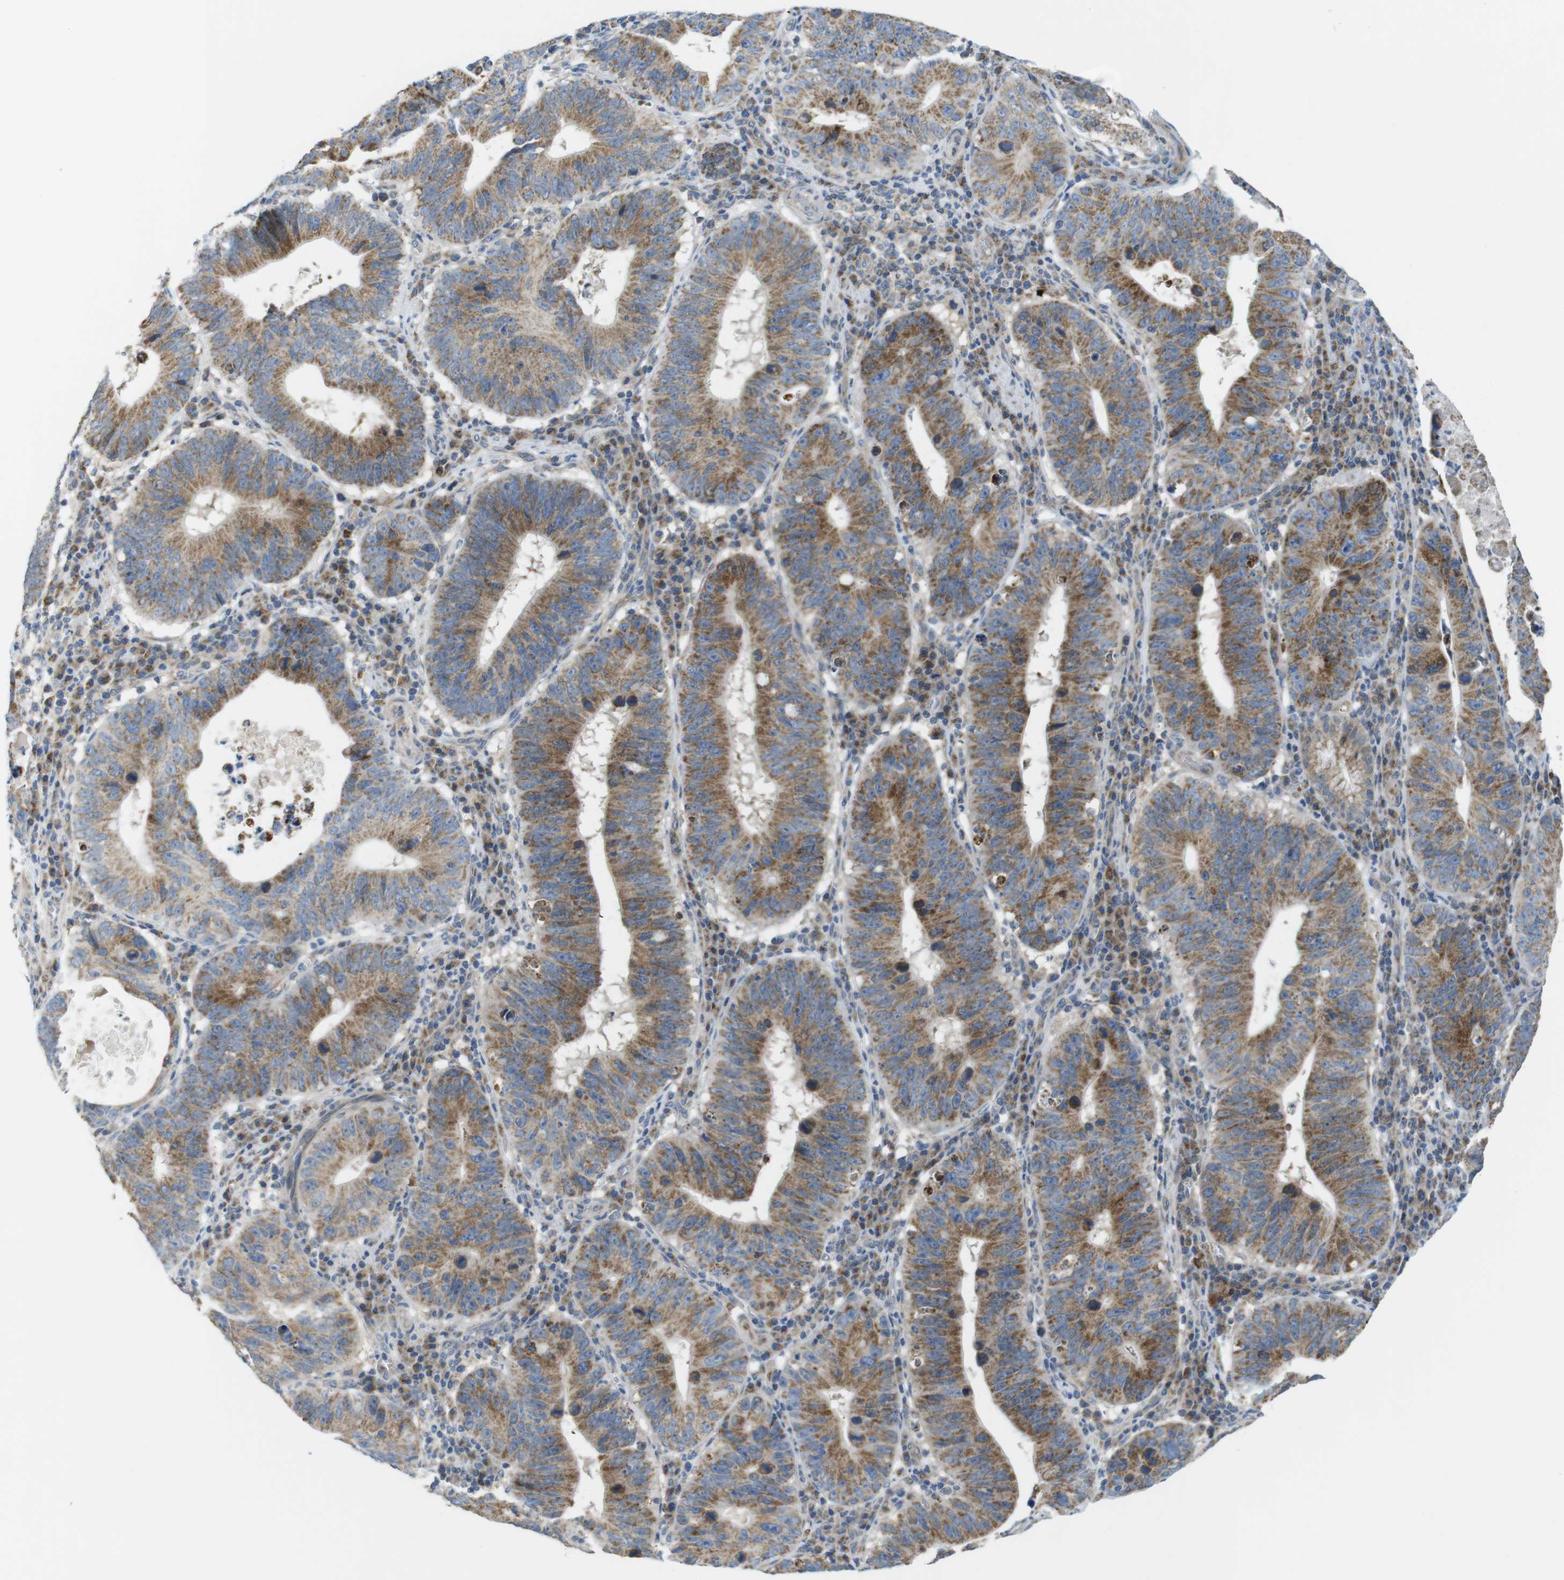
{"staining": {"intensity": "moderate", "quantity": ">75%", "location": "cytoplasmic/membranous"}, "tissue": "stomach cancer", "cell_type": "Tumor cells", "image_type": "cancer", "snomed": [{"axis": "morphology", "description": "Adenocarcinoma, NOS"}, {"axis": "topography", "description": "Stomach"}], "caption": "Immunohistochemical staining of human adenocarcinoma (stomach) reveals medium levels of moderate cytoplasmic/membranous protein staining in approximately >75% of tumor cells.", "gene": "MARCHF1", "patient": {"sex": "male", "age": 59}}